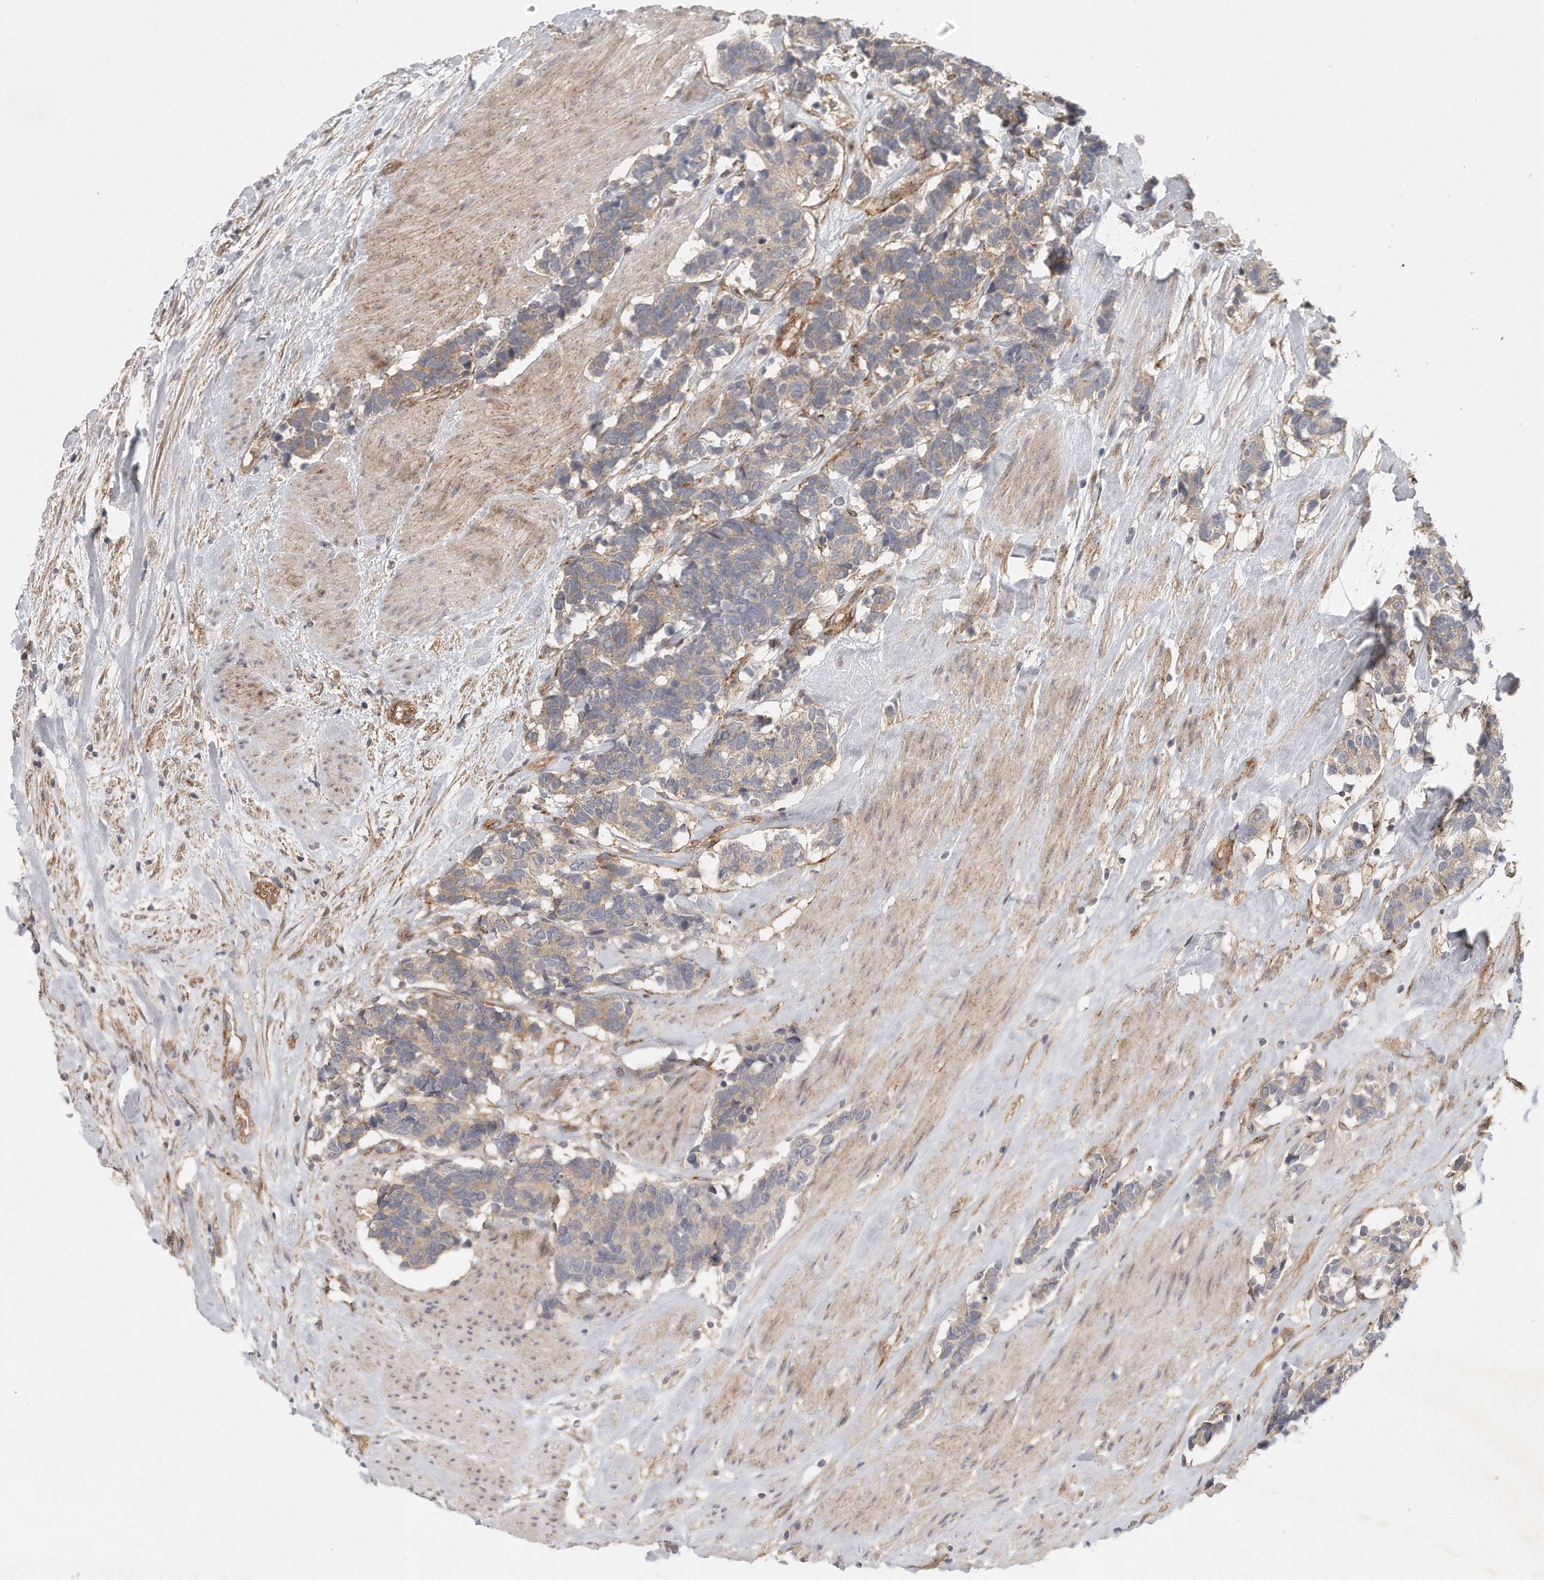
{"staining": {"intensity": "weak", "quantity": ">75%", "location": "cytoplasmic/membranous"}, "tissue": "carcinoid", "cell_type": "Tumor cells", "image_type": "cancer", "snomed": [{"axis": "morphology", "description": "Carcinoma, NOS"}, {"axis": "morphology", "description": "Carcinoid, malignant, NOS"}, {"axis": "topography", "description": "Urinary bladder"}], "caption": "DAB (3,3'-diaminobenzidine) immunohistochemical staining of malignant carcinoid demonstrates weak cytoplasmic/membranous protein staining in approximately >75% of tumor cells.", "gene": "MTERF4", "patient": {"sex": "male", "age": 57}}